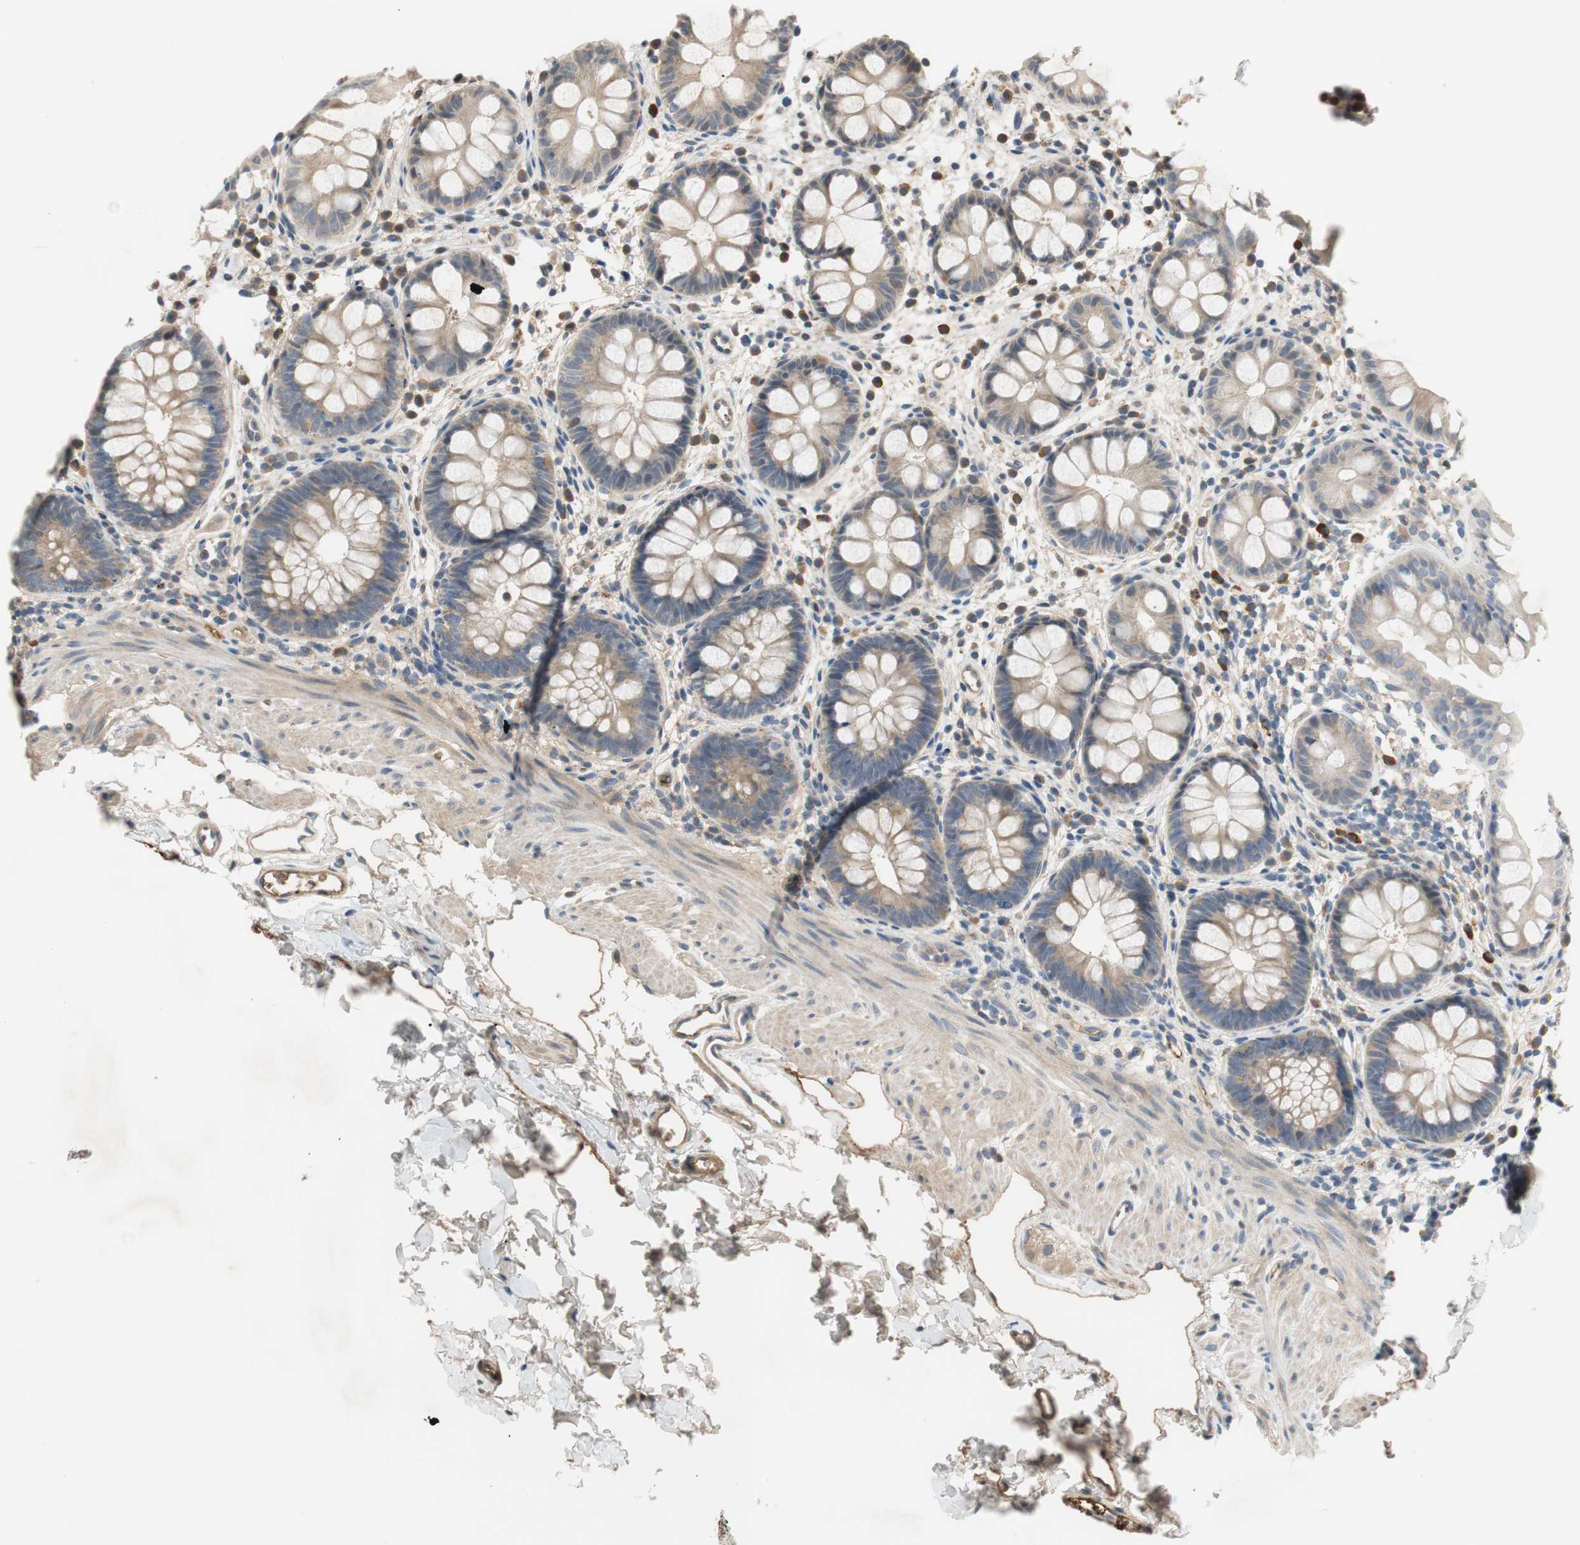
{"staining": {"intensity": "weak", "quantity": ">75%", "location": "cytoplasmic/membranous"}, "tissue": "rectum", "cell_type": "Glandular cells", "image_type": "normal", "snomed": [{"axis": "morphology", "description": "Normal tissue, NOS"}, {"axis": "topography", "description": "Rectum"}], "caption": "Benign rectum was stained to show a protein in brown. There is low levels of weak cytoplasmic/membranous expression in approximately >75% of glandular cells. The staining was performed using DAB to visualize the protein expression in brown, while the nuclei were stained in blue with hematoxylin (Magnification: 20x).", "gene": "C4A", "patient": {"sex": "female", "age": 24}}